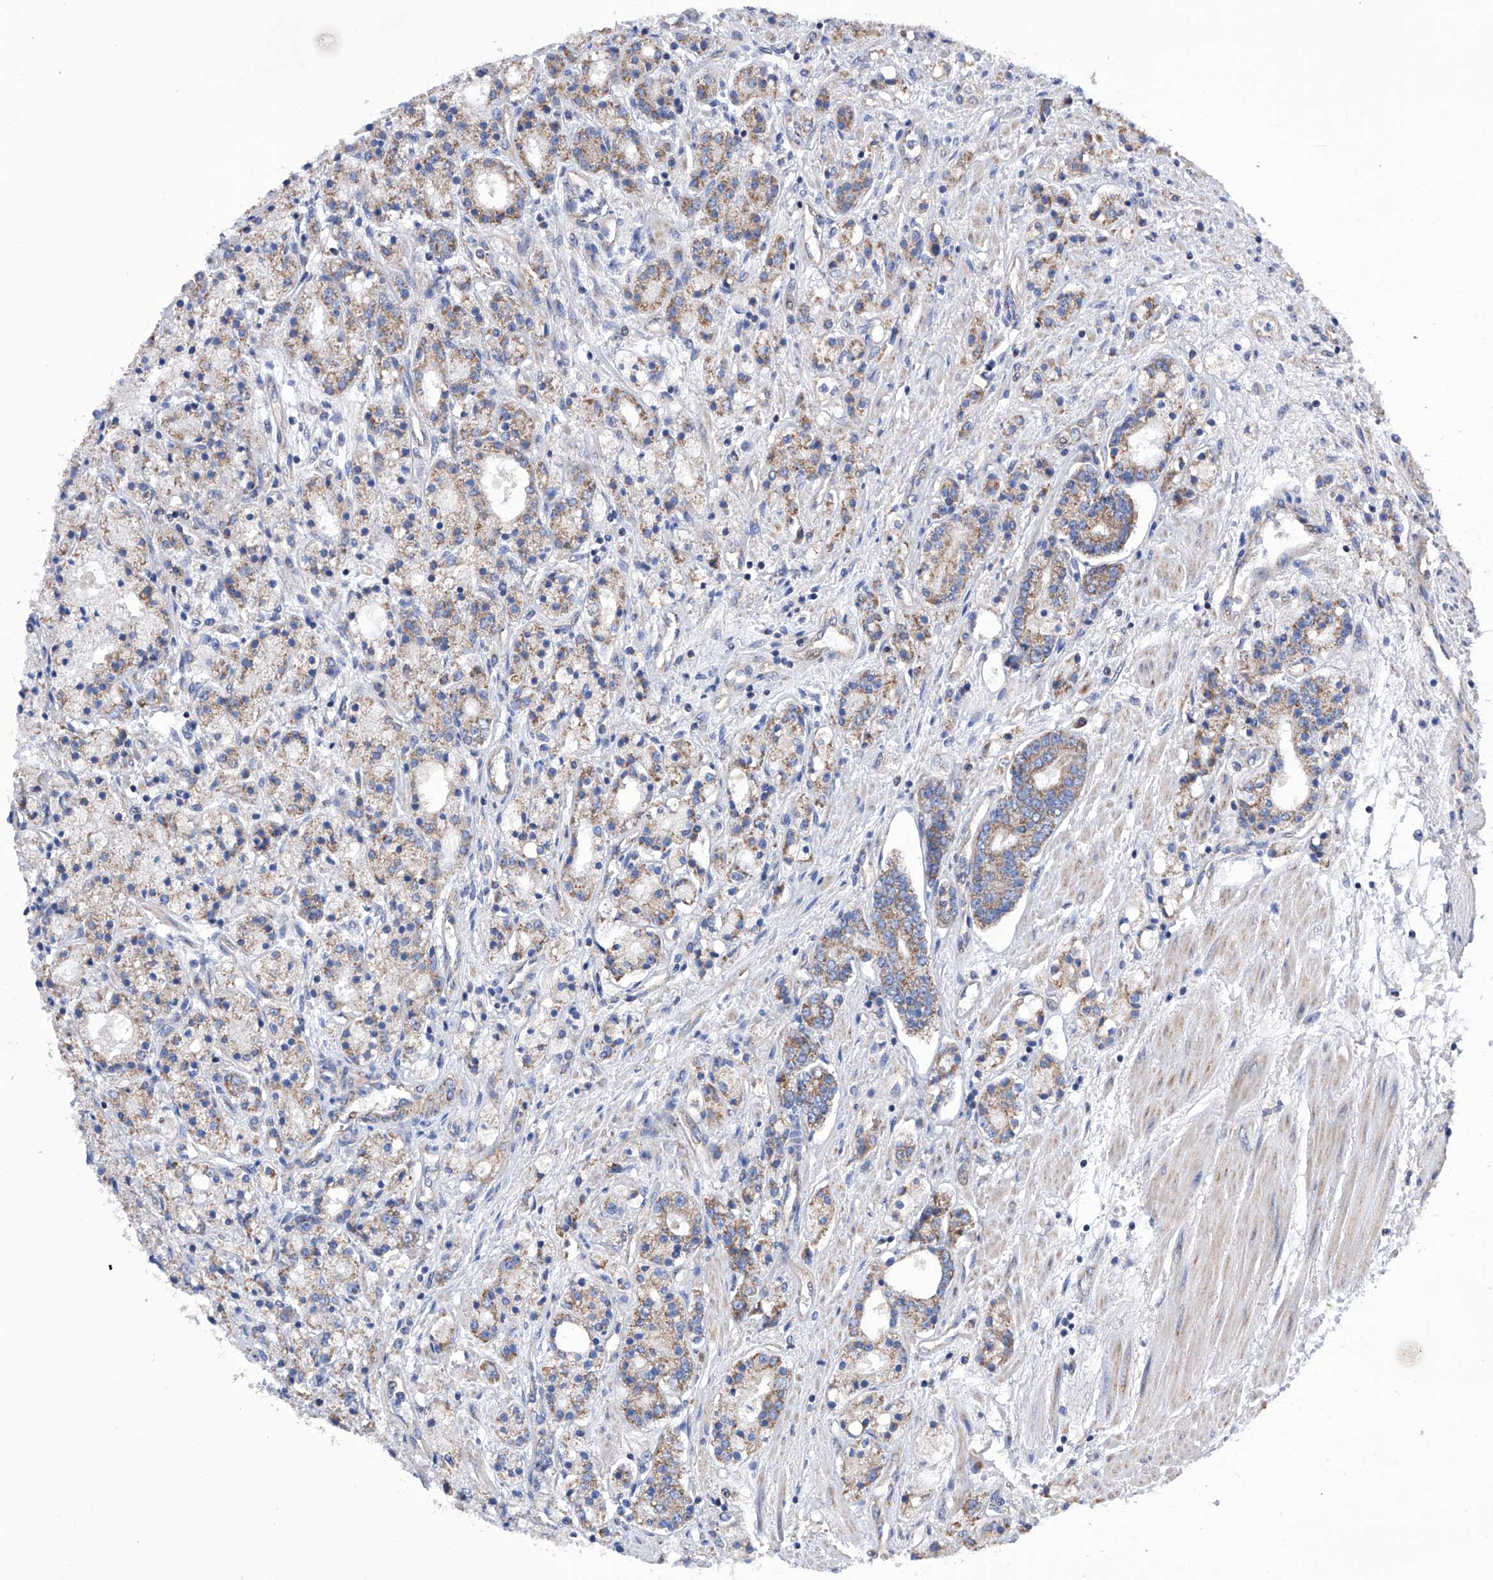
{"staining": {"intensity": "moderate", "quantity": ">75%", "location": "cytoplasmic/membranous"}, "tissue": "prostate cancer", "cell_type": "Tumor cells", "image_type": "cancer", "snomed": [{"axis": "morphology", "description": "Adenocarcinoma, High grade"}, {"axis": "topography", "description": "Prostate"}], "caption": "Adenocarcinoma (high-grade) (prostate) stained with a brown dye exhibits moderate cytoplasmic/membranous positive staining in approximately >75% of tumor cells.", "gene": "EFCAB2", "patient": {"sex": "male", "age": 60}}